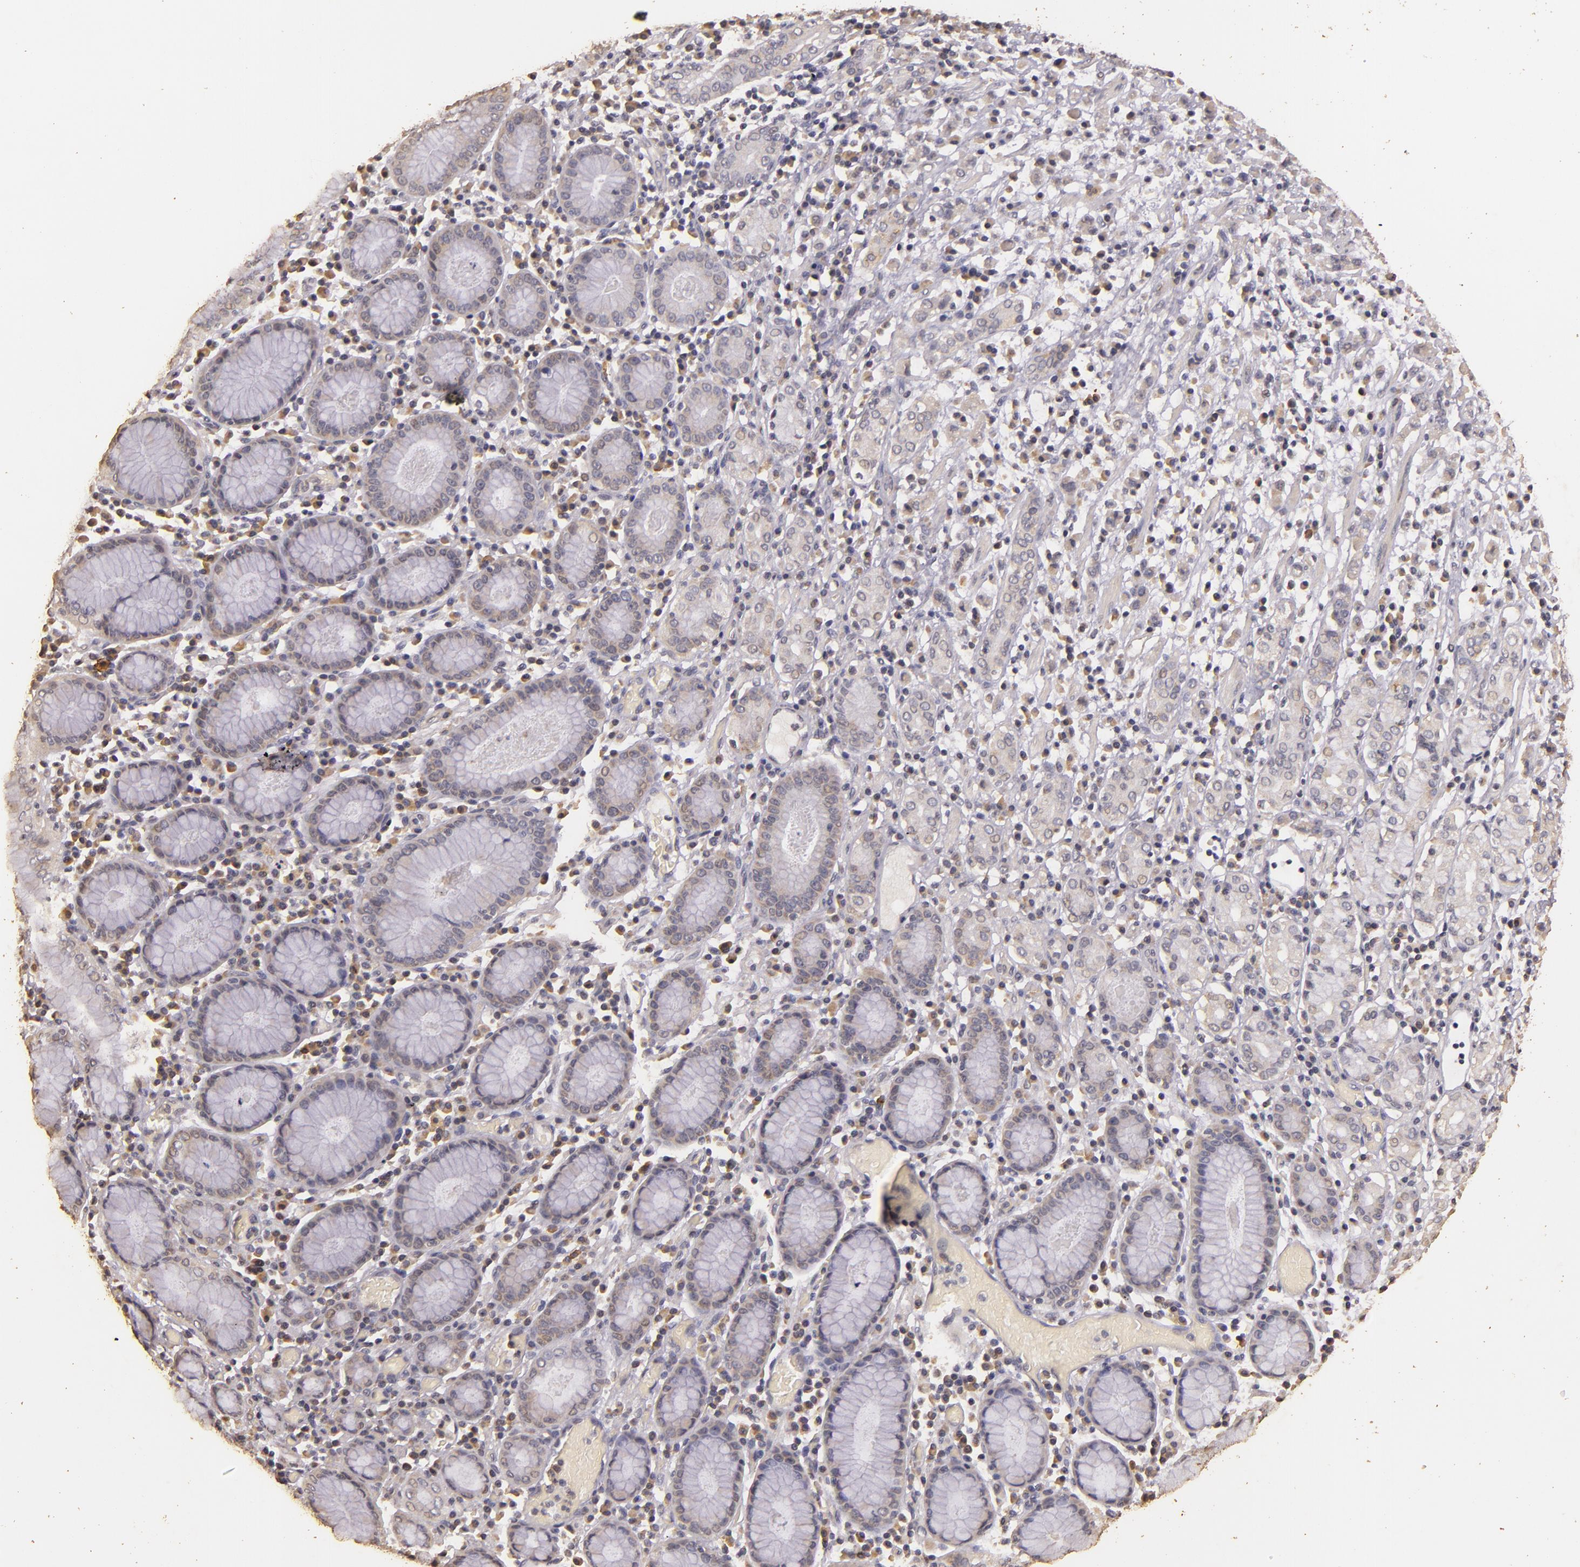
{"staining": {"intensity": "negative", "quantity": "none", "location": "none"}, "tissue": "stomach cancer", "cell_type": "Tumor cells", "image_type": "cancer", "snomed": [{"axis": "morphology", "description": "Adenocarcinoma, NOS"}, {"axis": "topography", "description": "Stomach, lower"}], "caption": "A photomicrograph of adenocarcinoma (stomach) stained for a protein reveals no brown staining in tumor cells.", "gene": "BCL2L13", "patient": {"sex": "male", "age": 88}}